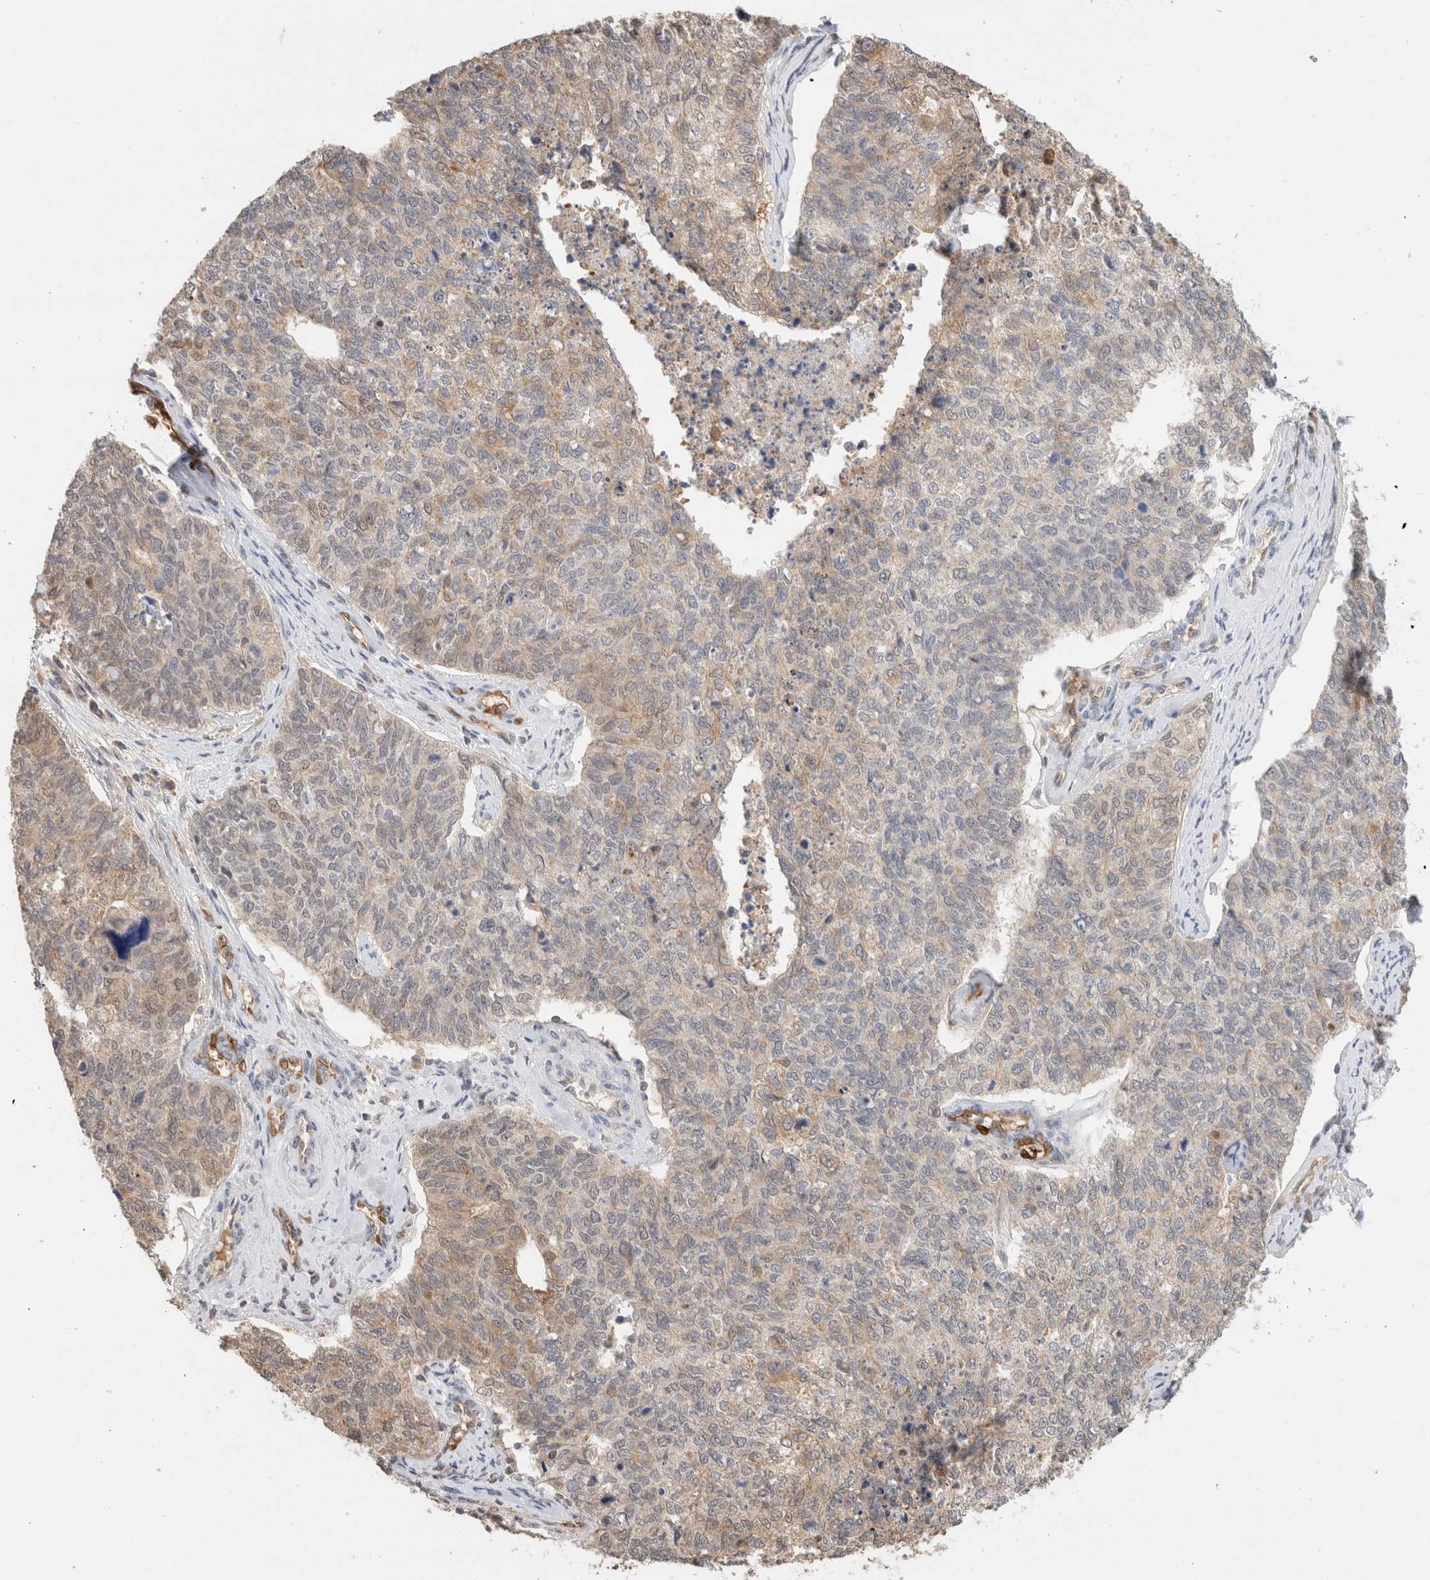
{"staining": {"intensity": "weak", "quantity": "25%-75%", "location": "cytoplasmic/membranous"}, "tissue": "cervical cancer", "cell_type": "Tumor cells", "image_type": "cancer", "snomed": [{"axis": "morphology", "description": "Squamous cell carcinoma, NOS"}, {"axis": "topography", "description": "Cervix"}], "caption": "Tumor cells show weak cytoplasmic/membranous positivity in approximately 25%-75% of cells in cervical cancer. The protein is shown in brown color, while the nuclei are stained blue.", "gene": "CA13", "patient": {"sex": "female", "age": 63}}